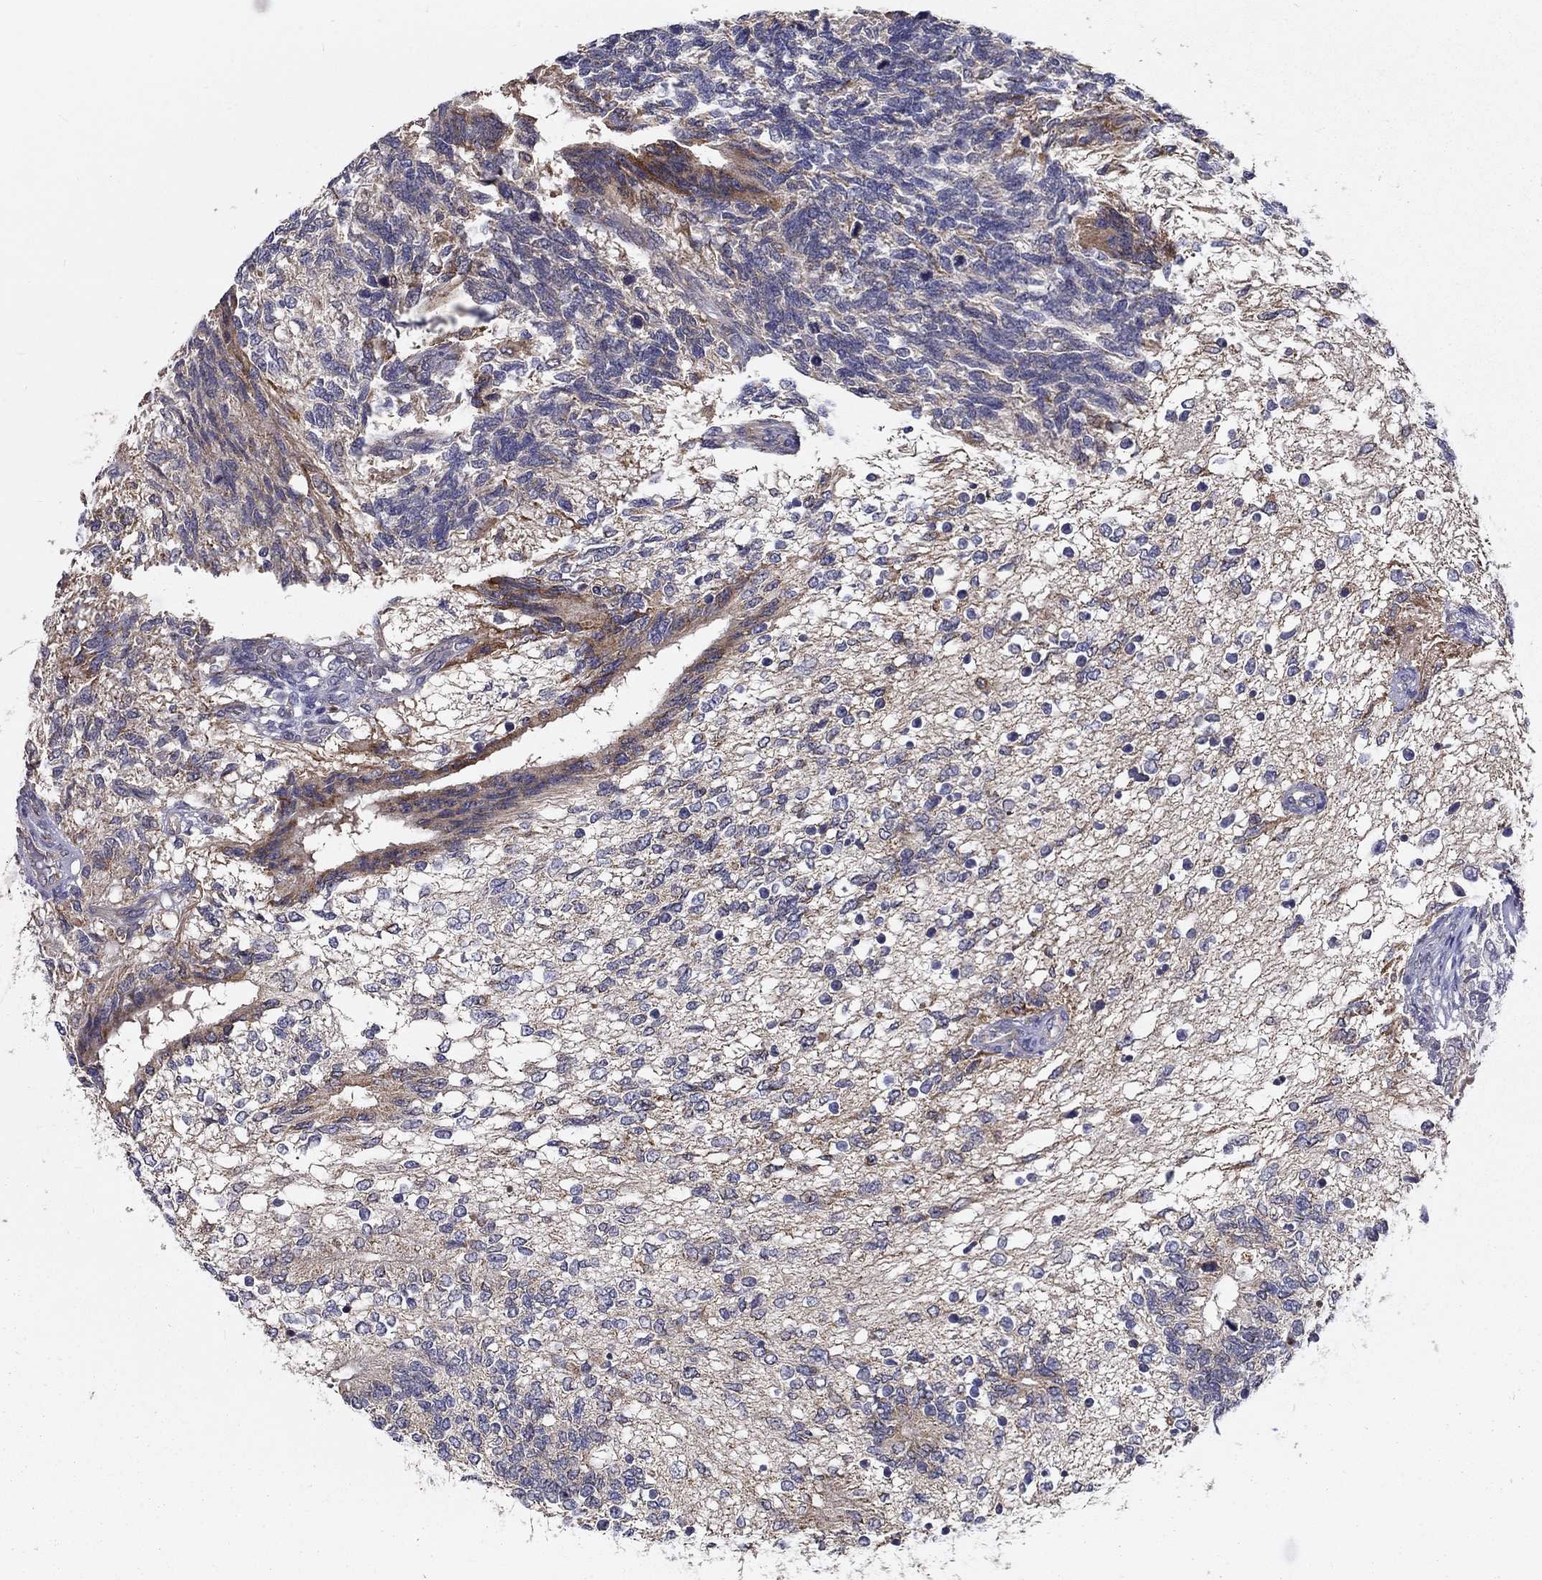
{"staining": {"intensity": "weak", "quantity": "<25%", "location": "cytoplasmic/membranous"}, "tissue": "testis cancer", "cell_type": "Tumor cells", "image_type": "cancer", "snomed": [{"axis": "morphology", "description": "Seminoma, NOS"}, {"axis": "morphology", "description": "Carcinoma, Embryonal, NOS"}, {"axis": "topography", "description": "Testis"}], "caption": "A high-resolution micrograph shows immunohistochemistry (IHC) staining of testis cancer (embryonal carcinoma), which reveals no significant positivity in tumor cells.", "gene": "ALDH4A1", "patient": {"sex": "male", "age": 41}}